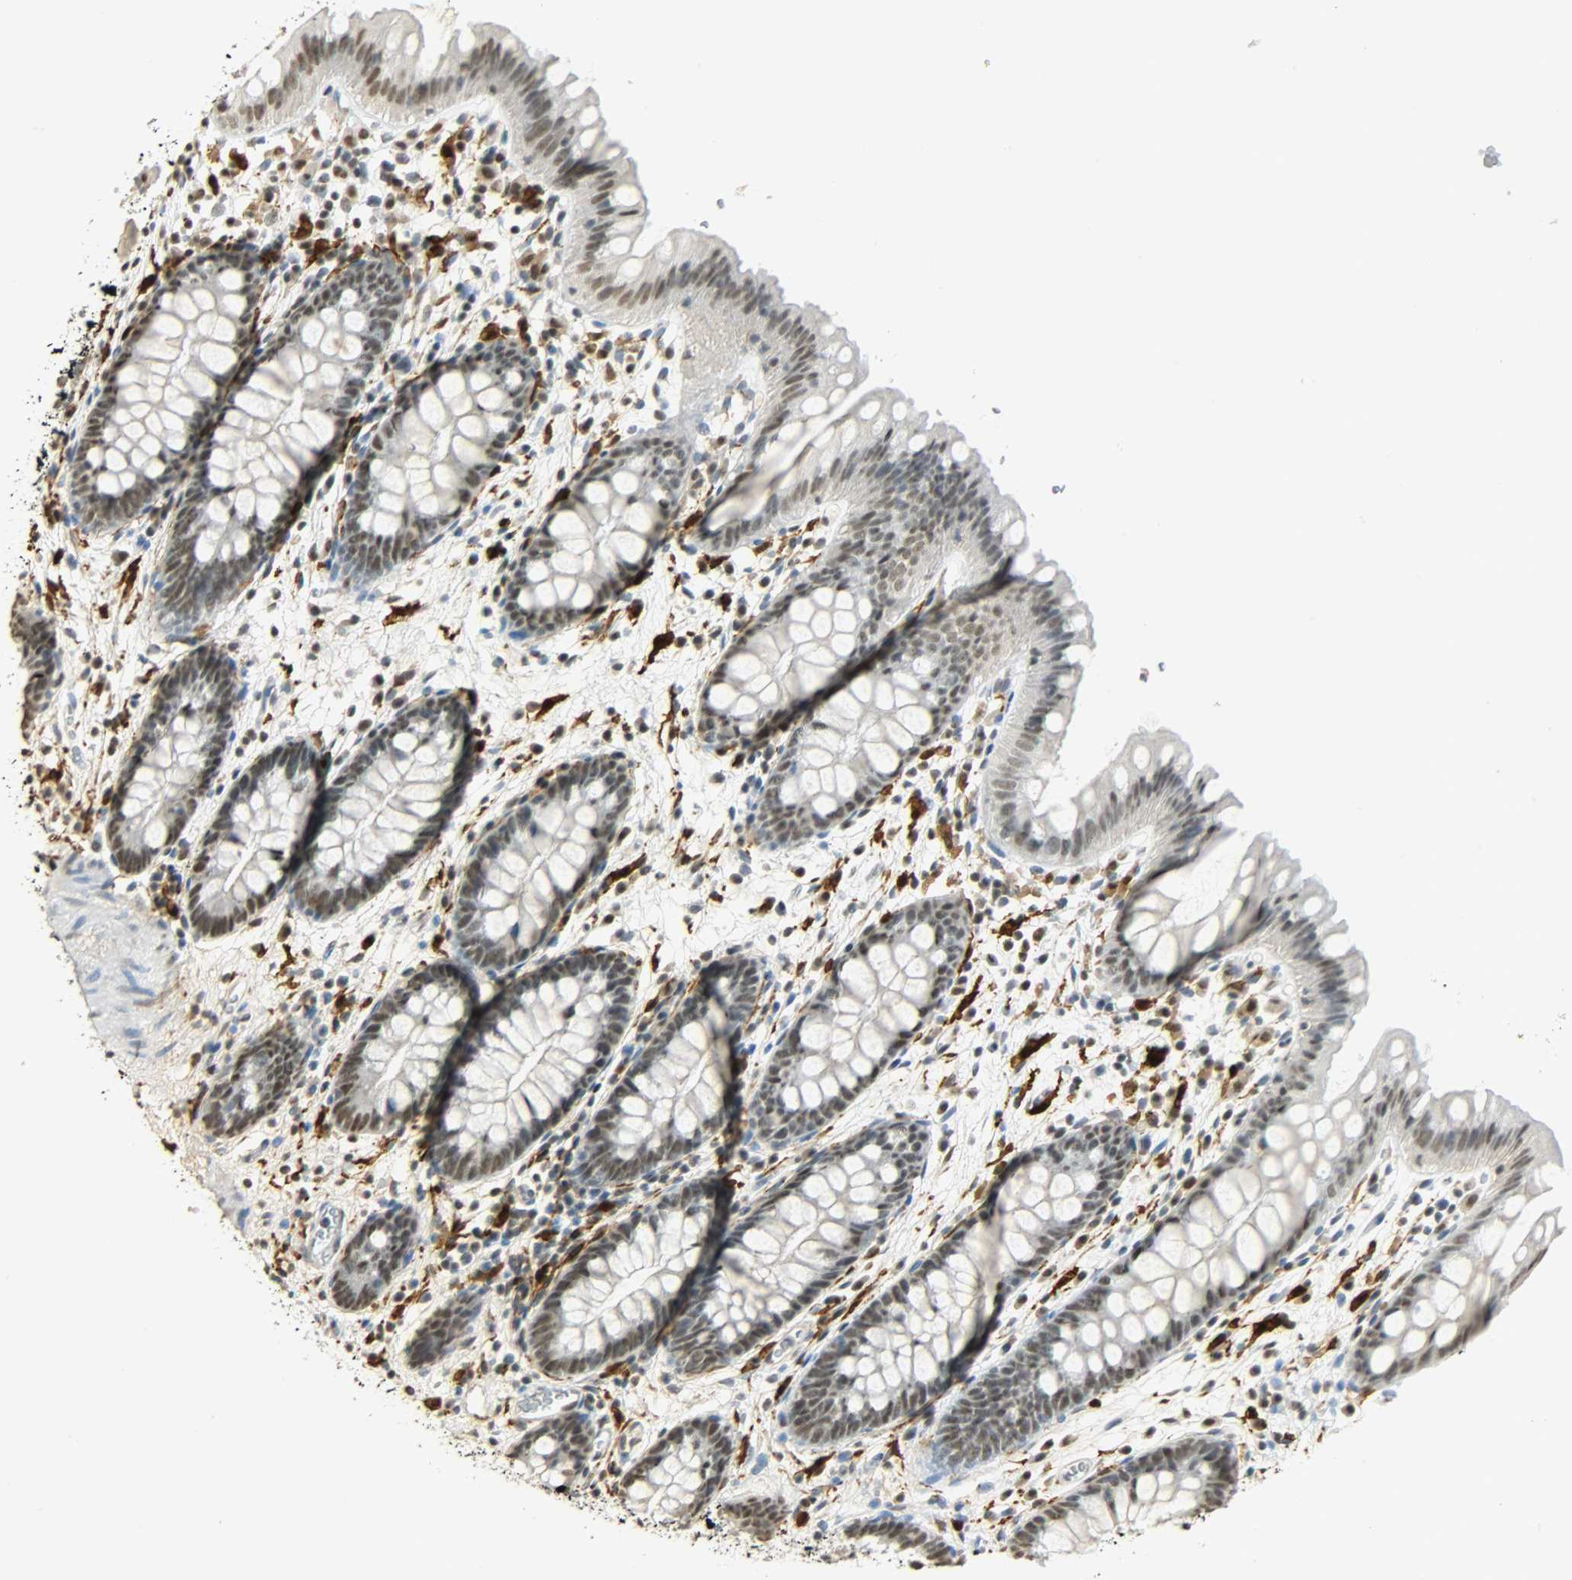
{"staining": {"intensity": "negative", "quantity": "none", "location": "none"}, "tissue": "colon", "cell_type": "Endothelial cells", "image_type": "normal", "snomed": [{"axis": "morphology", "description": "Normal tissue, NOS"}, {"axis": "topography", "description": "Smooth muscle"}, {"axis": "topography", "description": "Colon"}], "caption": "This is an IHC image of unremarkable colon. There is no positivity in endothelial cells.", "gene": "NGFR", "patient": {"sex": "male", "age": 67}}